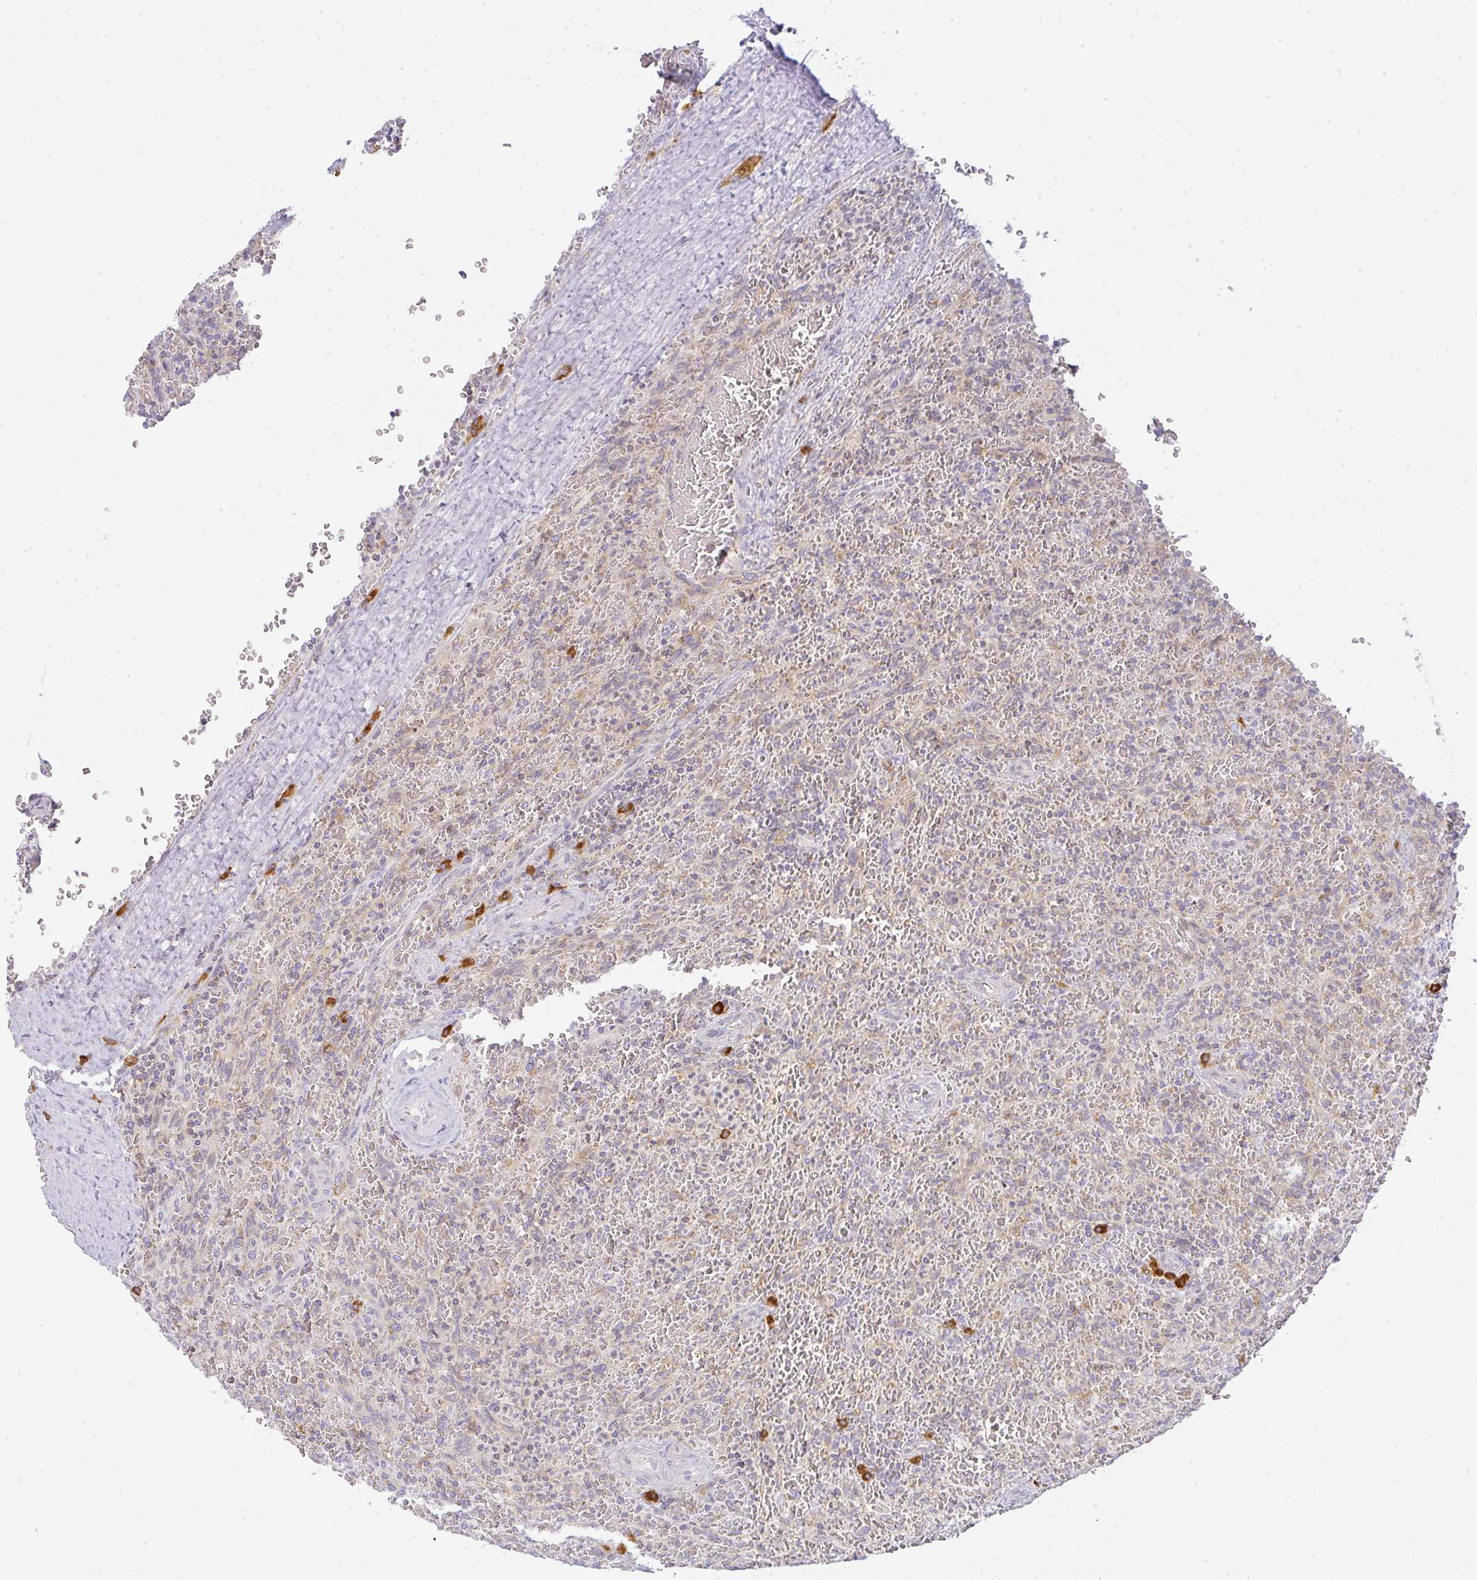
{"staining": {"intensity": "negative", "quantity": "none", "location": "none"}, "tissue": "lymphoma", "cell_type": "Tumor cells", "image_type": "cancer", "snomed": [{"axis": "morphology", "description": "Malignant lymphoma, non-Hodgkin's type, Low grade"}, {"axis": "topography", "description": "Spleen"}], "caption": "Low-grade malignant lymphoma, non-Hodgkin's type was stained to show a protein in brown. There is no significant positivity in tumor cells. (DAB immunohistochemistry visualized using brightfield microscopy, high magnification).", "gene": "DERL2", "patient": {"sex": "female", "age": 64}}